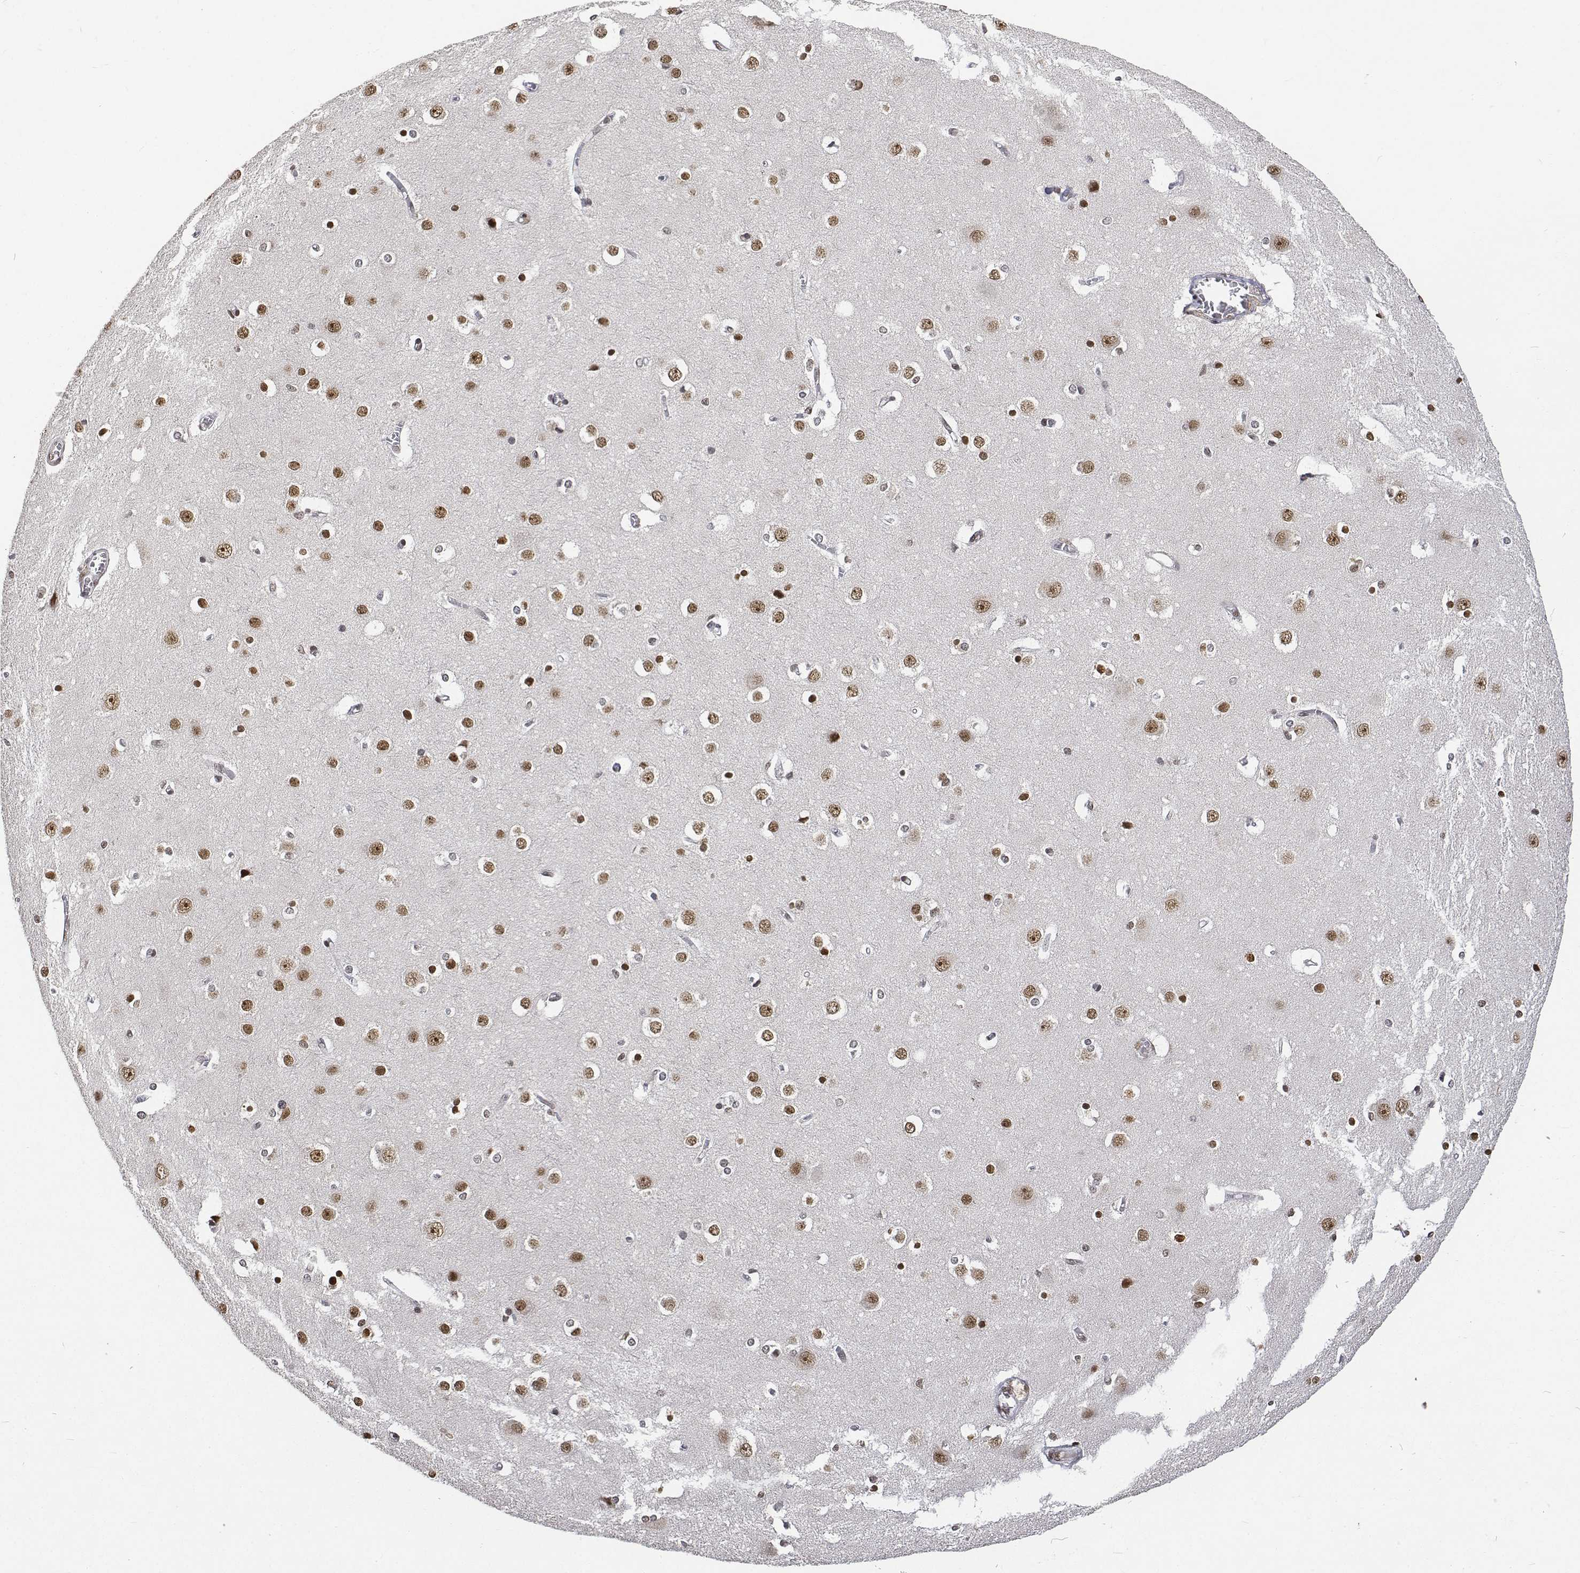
{"staining": {"intensity": "negative", "quantity": "none", "location": "none"}, "tissue": "cerebral cortex", "cell_type": "Endothelial cells", "image_type": "normal", "snomed": [{"axis": "morphology", "description": "Normal tissue, NOS"}, {"axis": "topography", "description": "Cerebral cortex"}], "caption": "High power microscopy photomicrograph of an immunohistochemistry image of normal cerebral cortex, revealing no significant expression in endothelial cells.", "gene": "ATRX", "patient": {"sex": "male", "age": 37}}